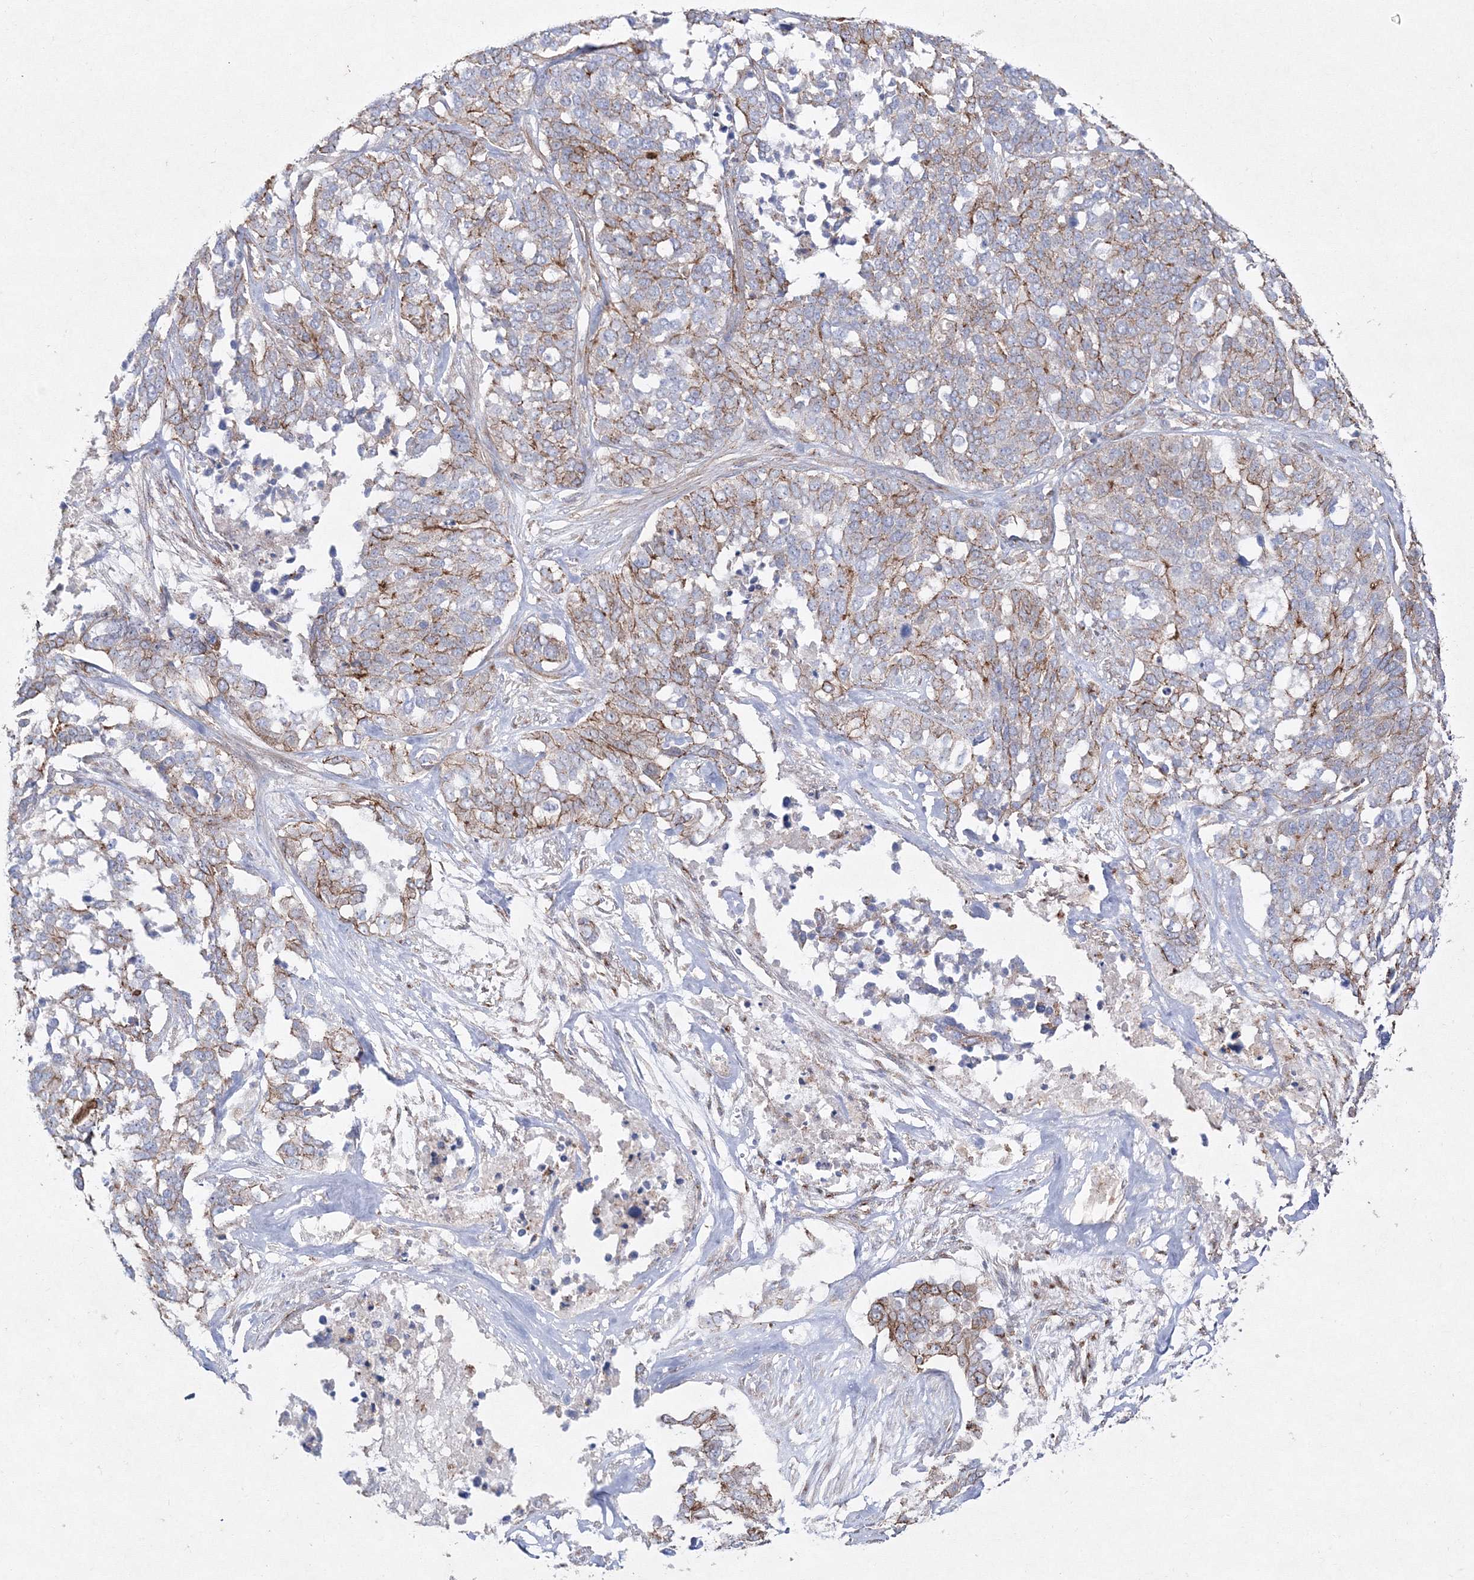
{"staining": {"intensity": "moderate", "quantity": "25%-75%", "location": "cytoplasmic/membranous"}, "tissue": "ovarian cancer", "cell_type": "Tumor cells", "image_type": "cancer", "snomed": [{"axis": "morphology", "description": "Cystadenocarcinoma, serous, NOS"}, {"axis": "topography", "description": "Ovary"}], "caption": "An image of human ovarian cancer (serous cystadenocarcinoma) stained for a protein reveals moderate cytoplasmic/membranous brown staining in tumor cells. Nuclei are stained in blue.", "gene": "NAA40", "patient": {"sex": "female", "age": 44}}